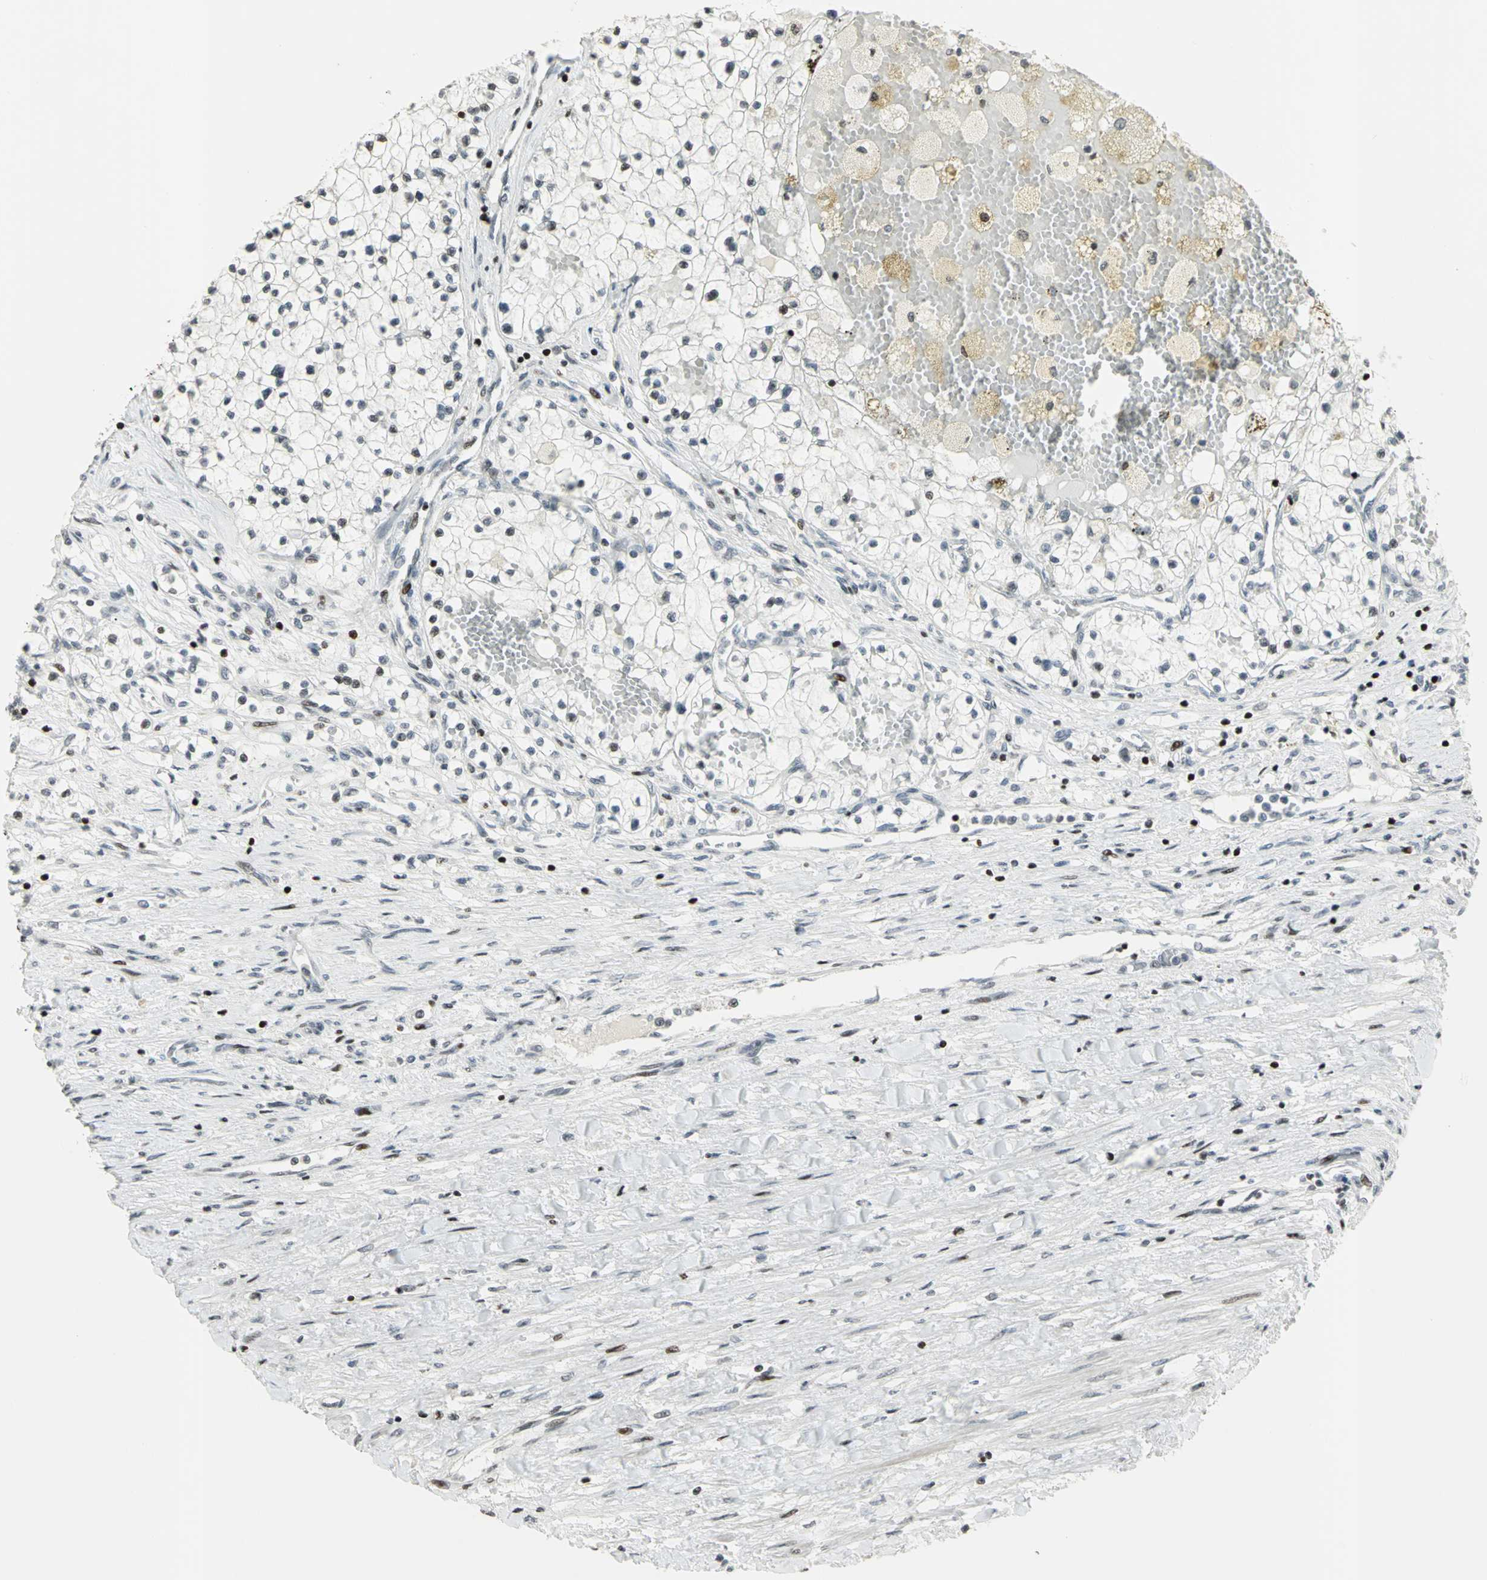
{"staining": {"intensity": "weak", "quantity": "<25%", "location": "nuclear"}, "tissue": "renal cancer", "cell_type": "Tumor cells", "image_type": "cancer", "snomed": [{"axis": "morphology", "description": "Adenocarcinoma, NOS"}, {"axis": "topography", "description": "Kidney"}], "caption": "Immunohistochemistry (IHC) histopathology image of neoplastic tissue: human adenocarcinoma (renal) stained with DAB displays no significant protein positivity in tumor cells.", "gene": "KDM1A", "patient": {"sex": "male", "age": 68}}